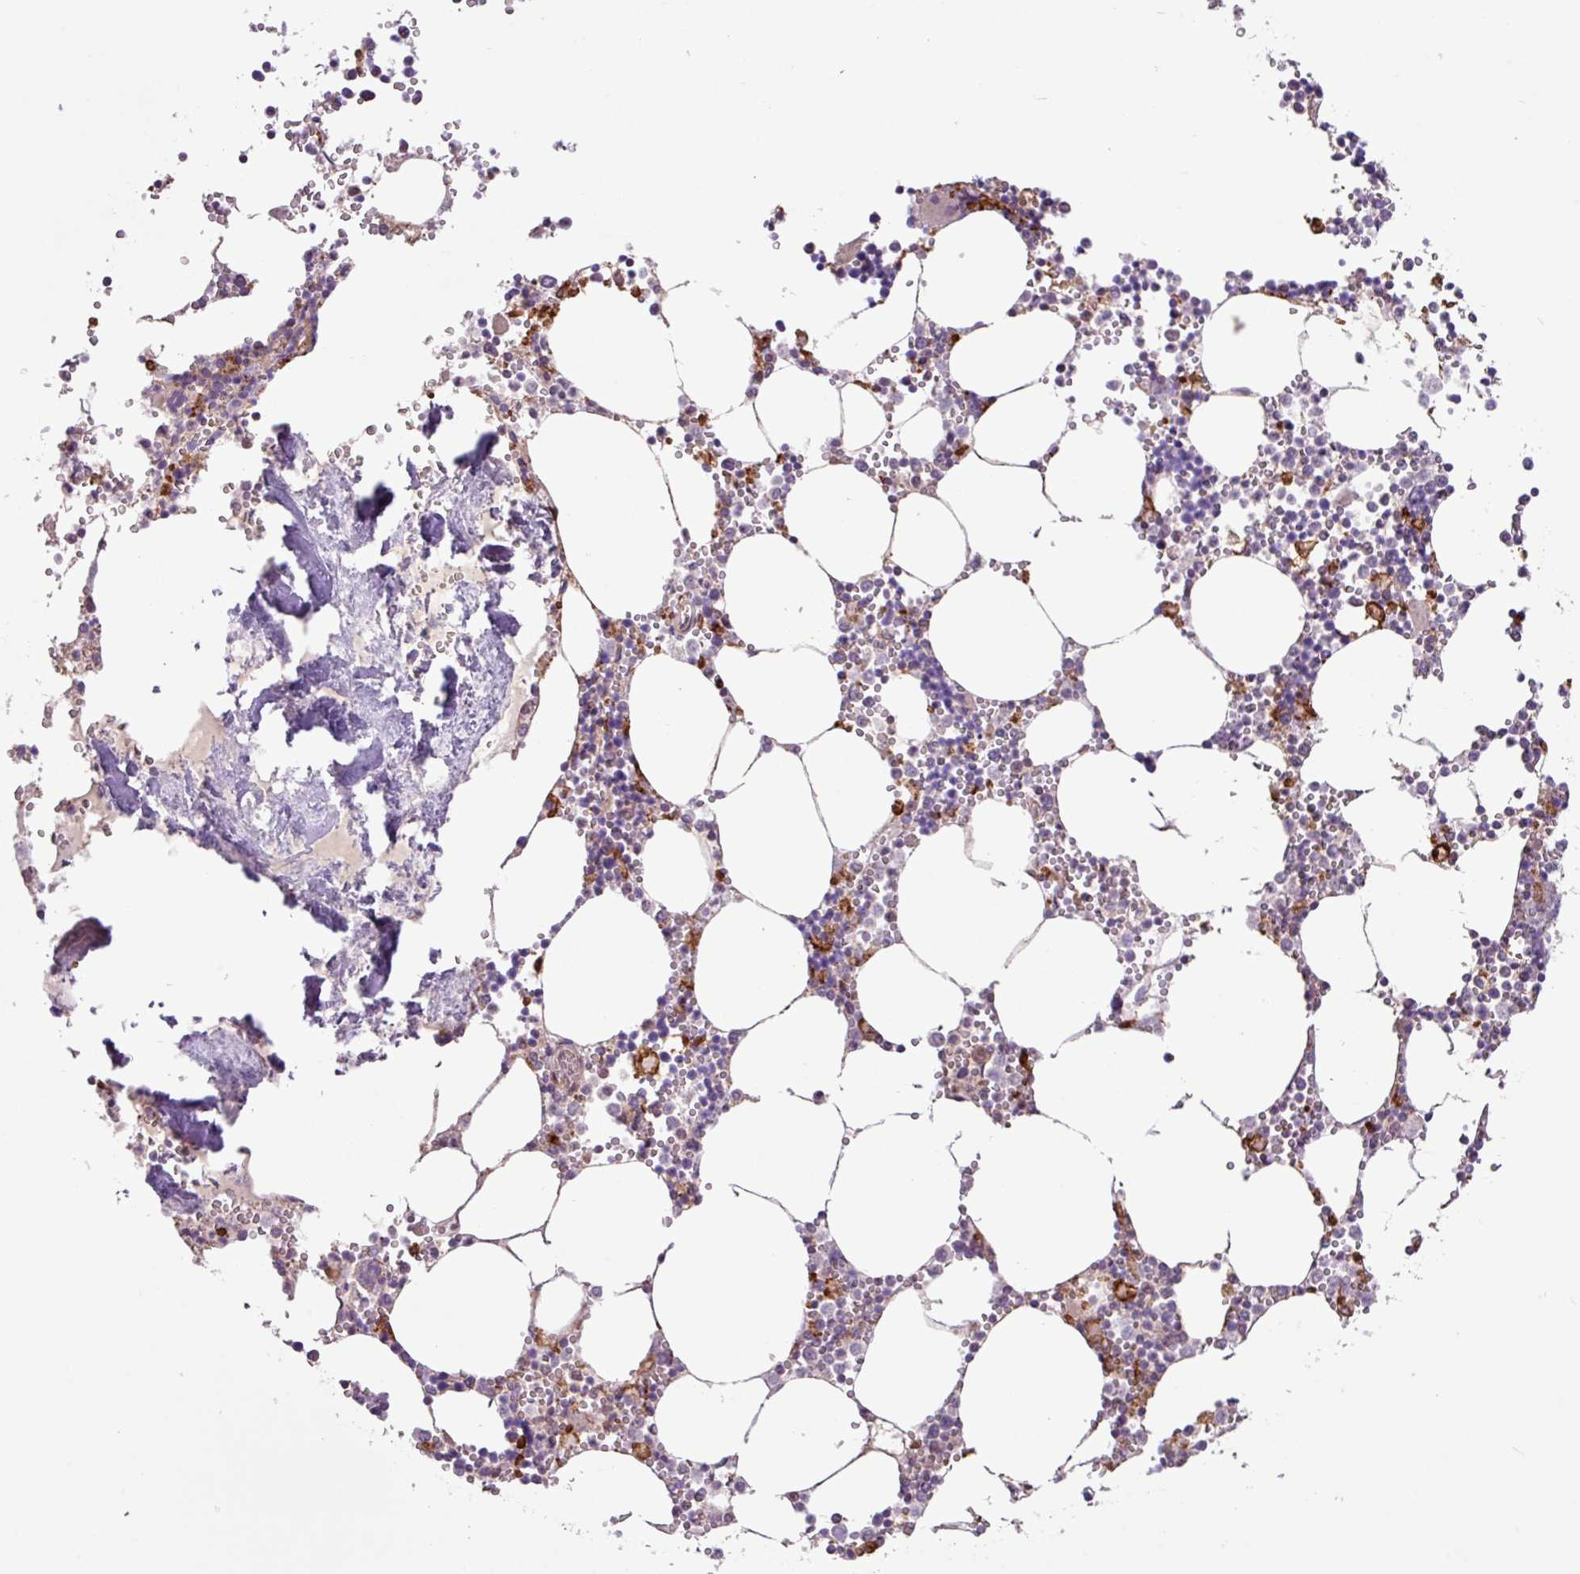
{"staining": {"intensity": "strong", "quantity": "<25%", "location": "cytoplasmic/membranous"}, "tissue": "bone marrow", "cell_type": "Hematopoietic cells", "image_type": "normal", "snomed": [{"axis": "morphology", "description": "Normal tissue, NOS"}, {"axis": "topography", "description": "Bone marrow"}], "caption": "The photomicrograph demonstrates a brown stain indicating the presence of a protein in the cytoplasmic/membranous of hematopoietic cells in bone marrow. (DAB (3,3'-diaminobenzidine) IHC, brown staining for protein, blue staining for nuclei).", "gene": "ARHGEF25", "patient": {"sex": "male", "age": 54}}